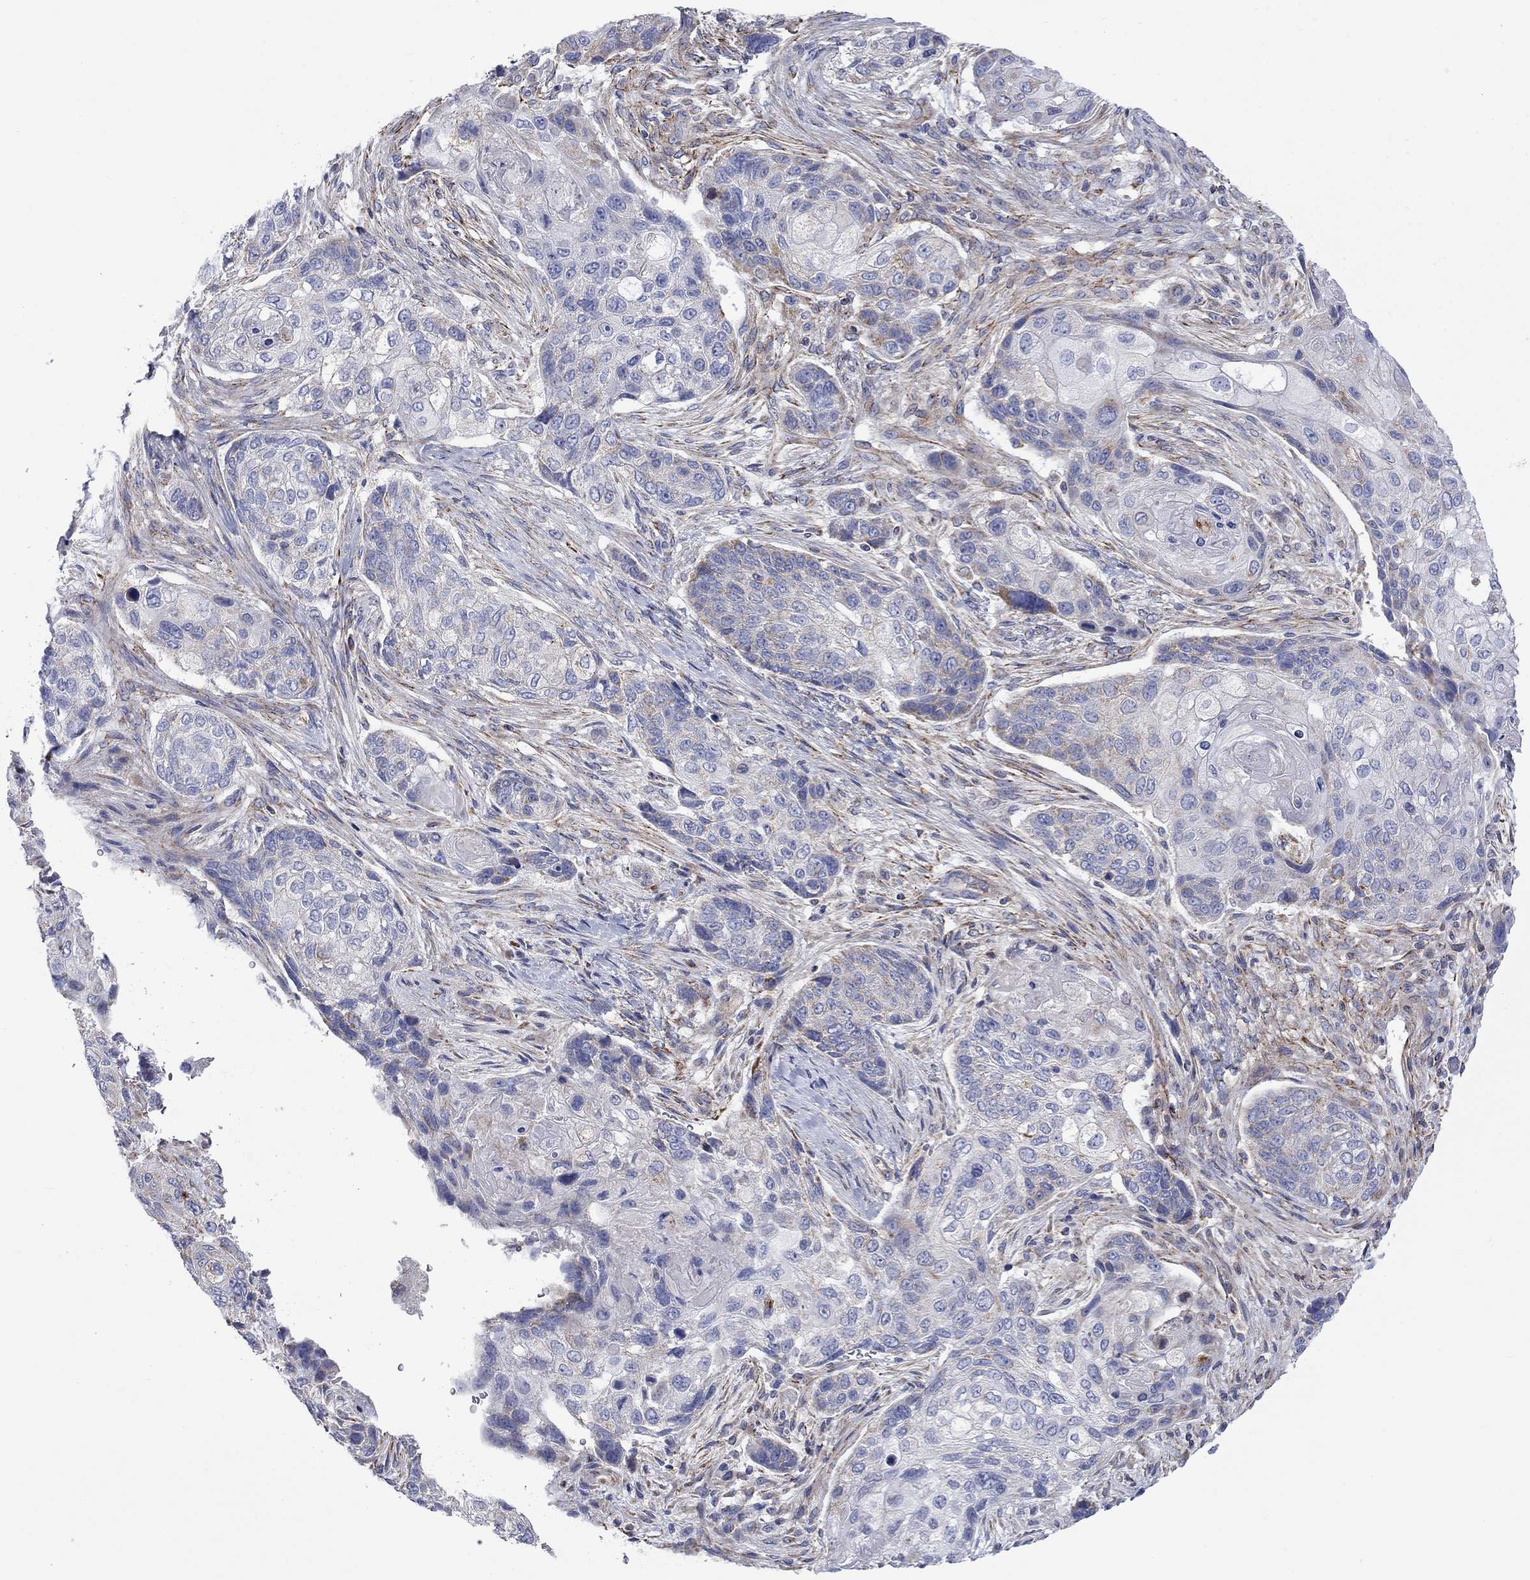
{"staining": {"intensity": "moderate", "quantity": "<25%", "location": "cytoplasmic/membranous"}, "tissue": "lung cancer", "cell_type": "Tumor cells", "image_type": "cancer", "snomed": [{"axis": "morphology", "description": "Normal tissue, NOS"}, {"axis": "morphology", "description": "Squamous cell carcinoma, NOS"}, {"axis": "topography", "description": "Bronchus"}, {"axis": "topography", "description": "Lung"}], "caption": "Lung cancer (squamous cell carcinoma) stained with a protein marker demonstrates moderate staining in tumor cells.", "gene": "CISD1", "patient": {"sex": "male", "age": 69}}